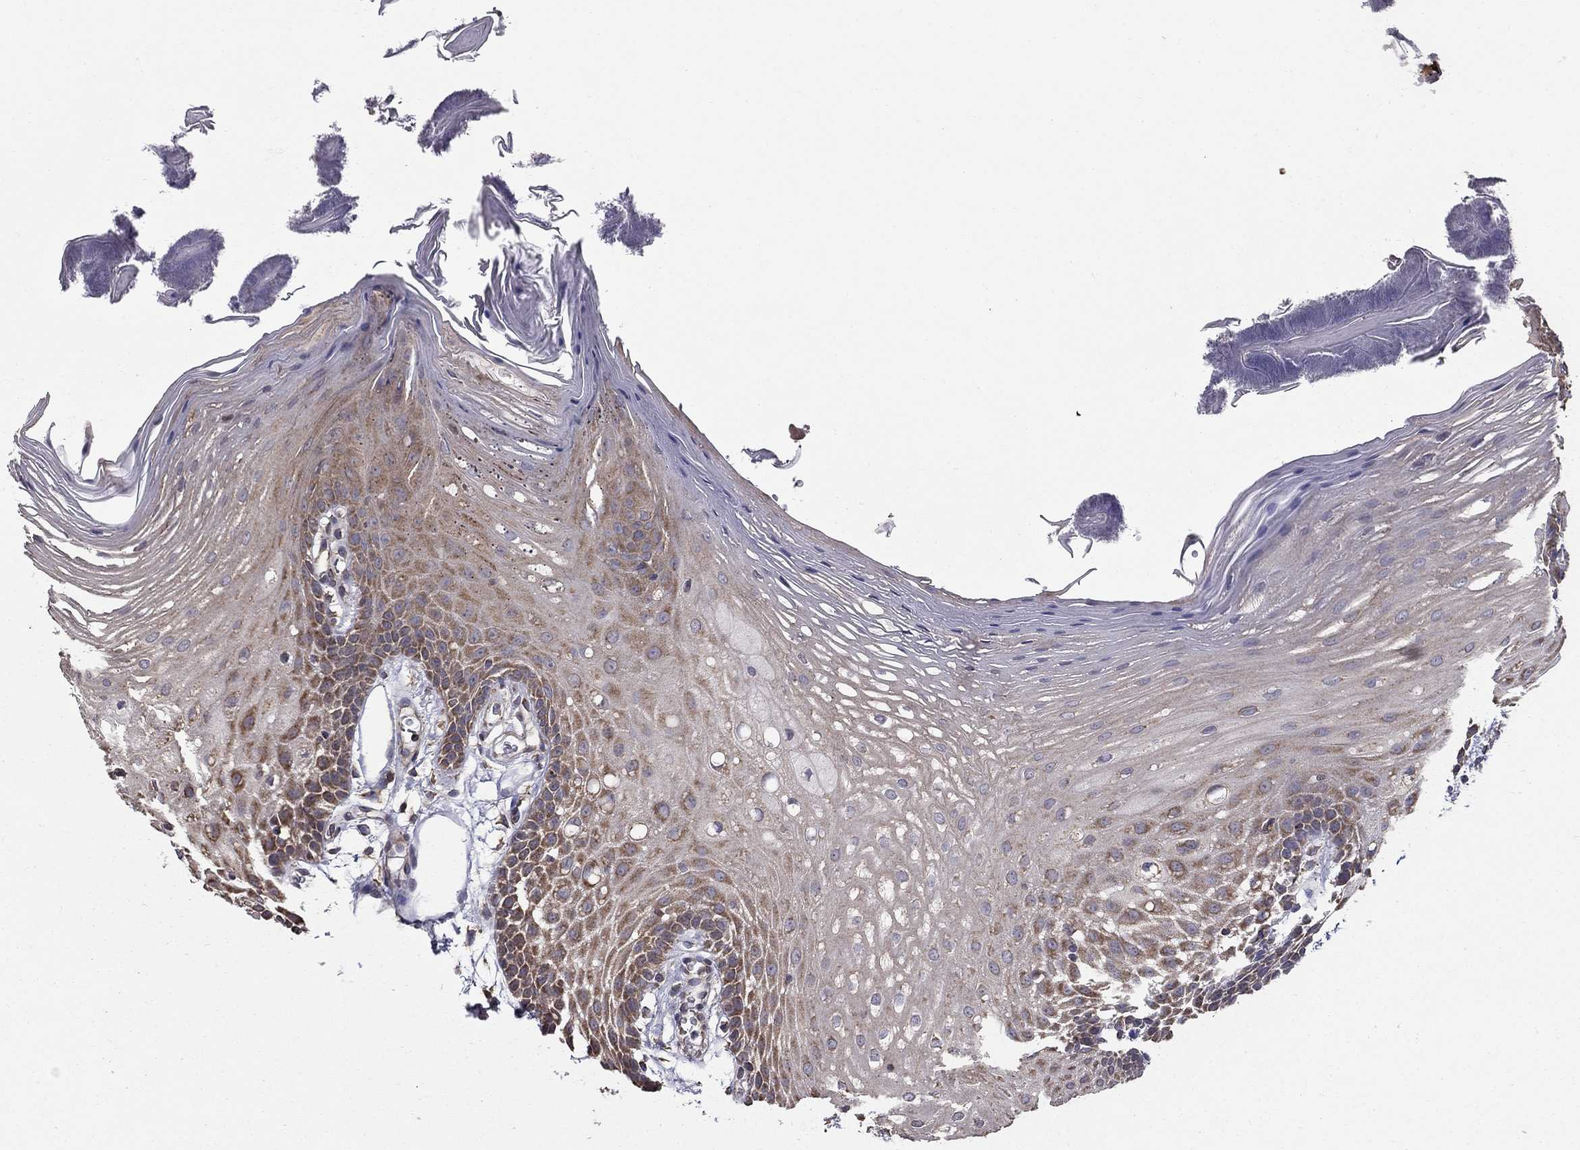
{"staining": {"intensity": "moderate", "quantity": "<25%", "location": "cytoplasmic/membranous"}, "tissue": "oral mucosa", "cell_type": "Squamous epithelial cells", "image_type": "normal", "snomed": [{"axis": "morphology", "description": "Normal tissue, NOS"}, {"axis": "morphology", "description": "Squamous cell carcinoma, NOS"}, {"axis": "topography", "description": "Oral tissue"}, {"axis": "topography", "description": "Head-Neck"}], "caption": "A low amount of moderate cytoplasmic/membranous positivity is identified in approximately <25% of squamous epithelial cells in unremarkable oral mucosa.", "gene": "NKIRAS1", "patient": {"sex": "male", "age": 69}}